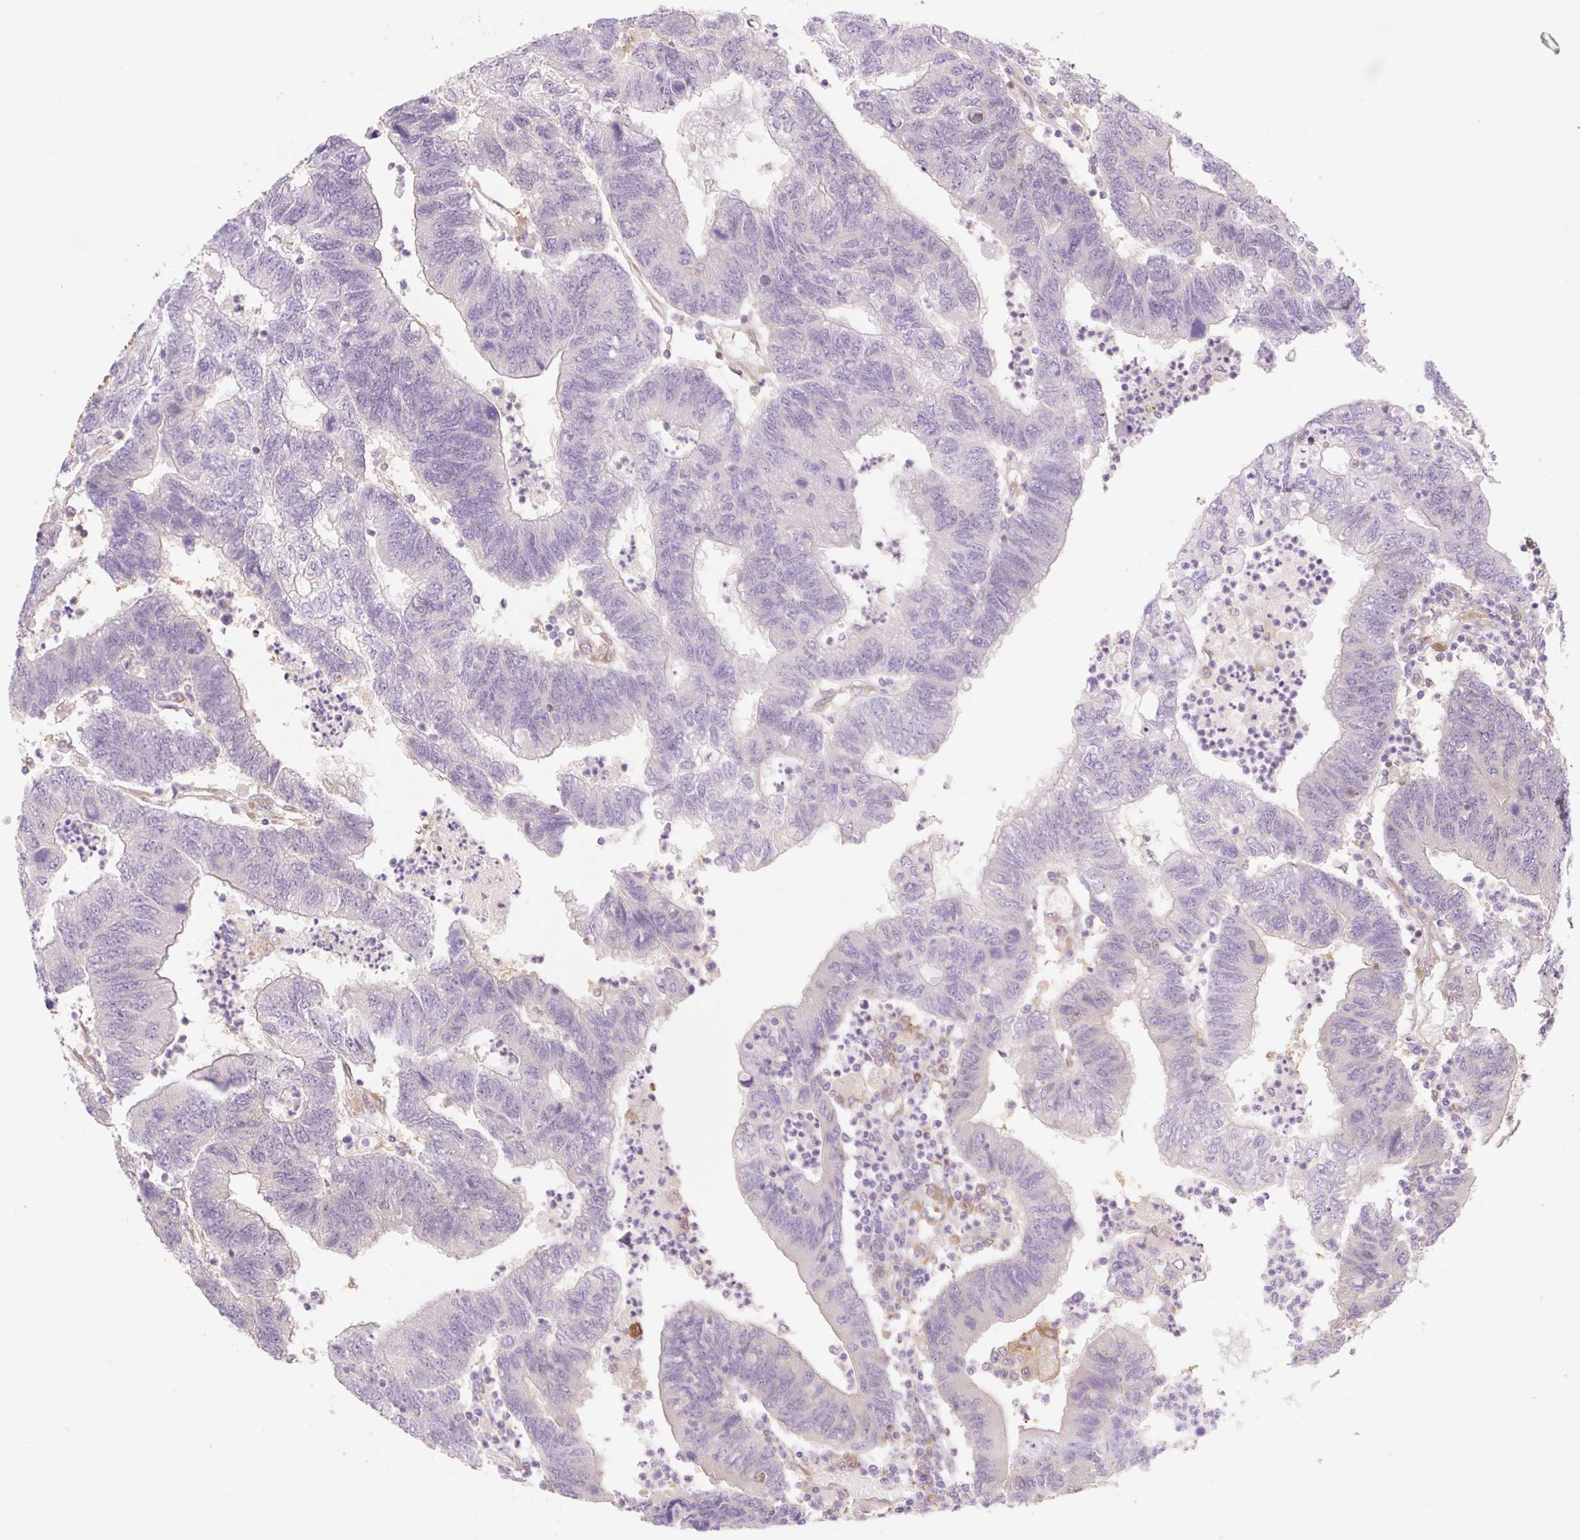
{"staining": {"intensity": "negative", "quantity": "none", "location": "none"}, "tissue": "colorectal cancer", "cell_type": "Tumor cells", "image_type": "cancer", "snomed": [{"axis": "morphology", "description": "Adenocarcinoma, NOS"}, {"axis": "topography", "description": "Colon"}], "caption": "Tumor cells are negative for brown protein staining in colorectal adenocarcinoma.", "gene": "FABP5", "patient": {"sex": "female", "age": 48}}